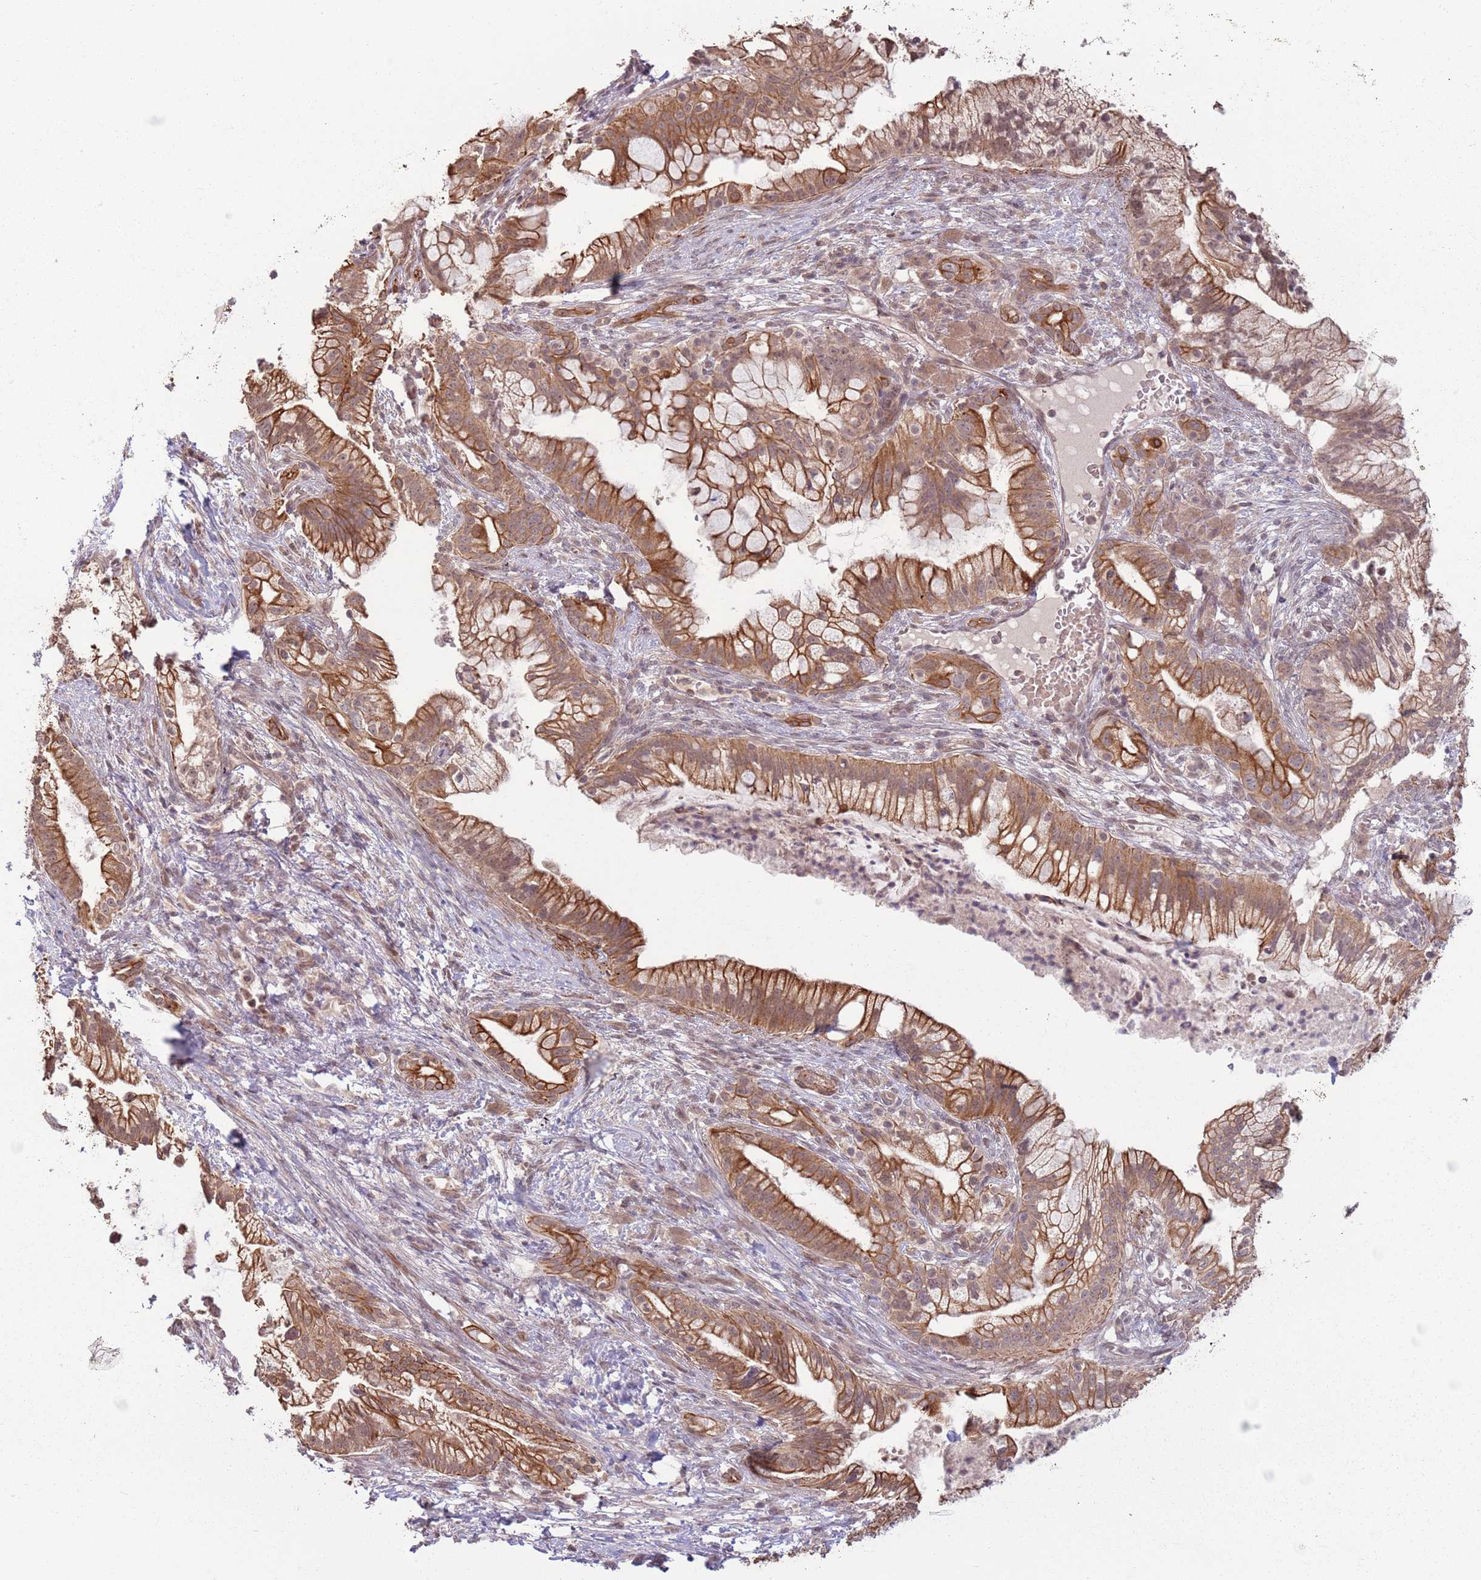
{"staining": {"intensity": "strong", "quantity": ">75%", "location": "cytoplasmic/membranous"}, "tissue": "pancreatic cancer", "cell_type": "Tumor cells", "image_type": "cancer", "snomed": [{"axis": "morphology", "description": "Adenocarcinoma, NOS"}, {"axis": "topography", "description": "Pancreas"}], "caption": "Immunohistochemical staining of pancreatic adenocarcinoma shows high levels of strong cytoplasmic/membranous protein staining in approximately >75% of tumor cells.", "gene": "CCDC154", "patient": {"sex": "male", "age": 44}}